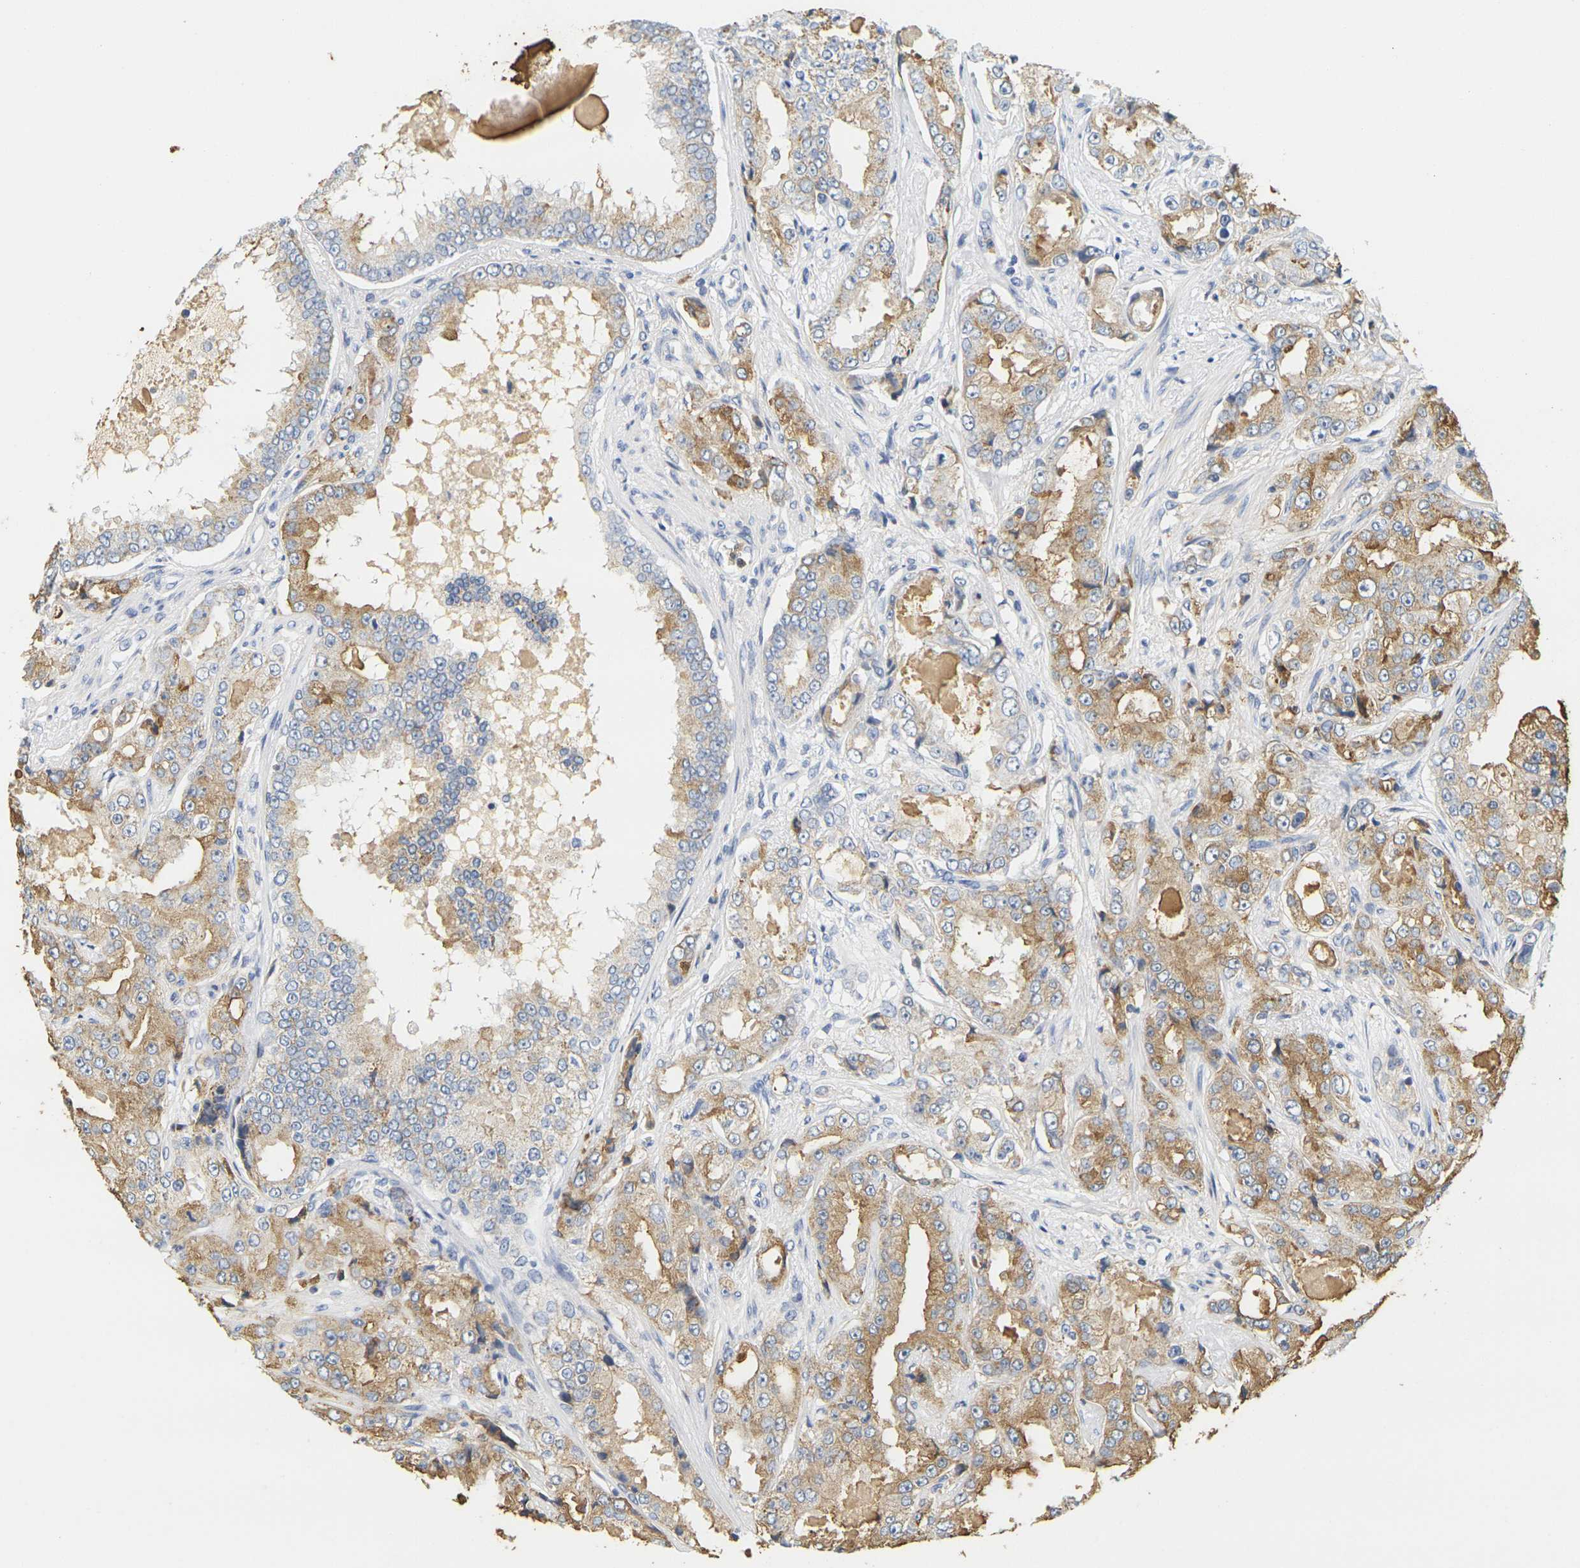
{"staining": {"intensity": "moderate", "quantity": ">75%", "location": "cytoplasmic/membranous"}, "tissue": "prostate cancer", "cell_type": "Tumor cells", "image_type": "cancer", "snomed": [{"axis": "morphology", "description": "Adenocarcinoma, High grade"}, {"axis": "topography", "description": "Prostate"}], "caption": "A brown stain labels moderate cytoplasmic/membranous expression of a protein in human prostate cancer (adenocarcinoma (high-grade)) tumor cells.", "gene": "KLK5", "patient": {"sex": "male", "age": 73}}